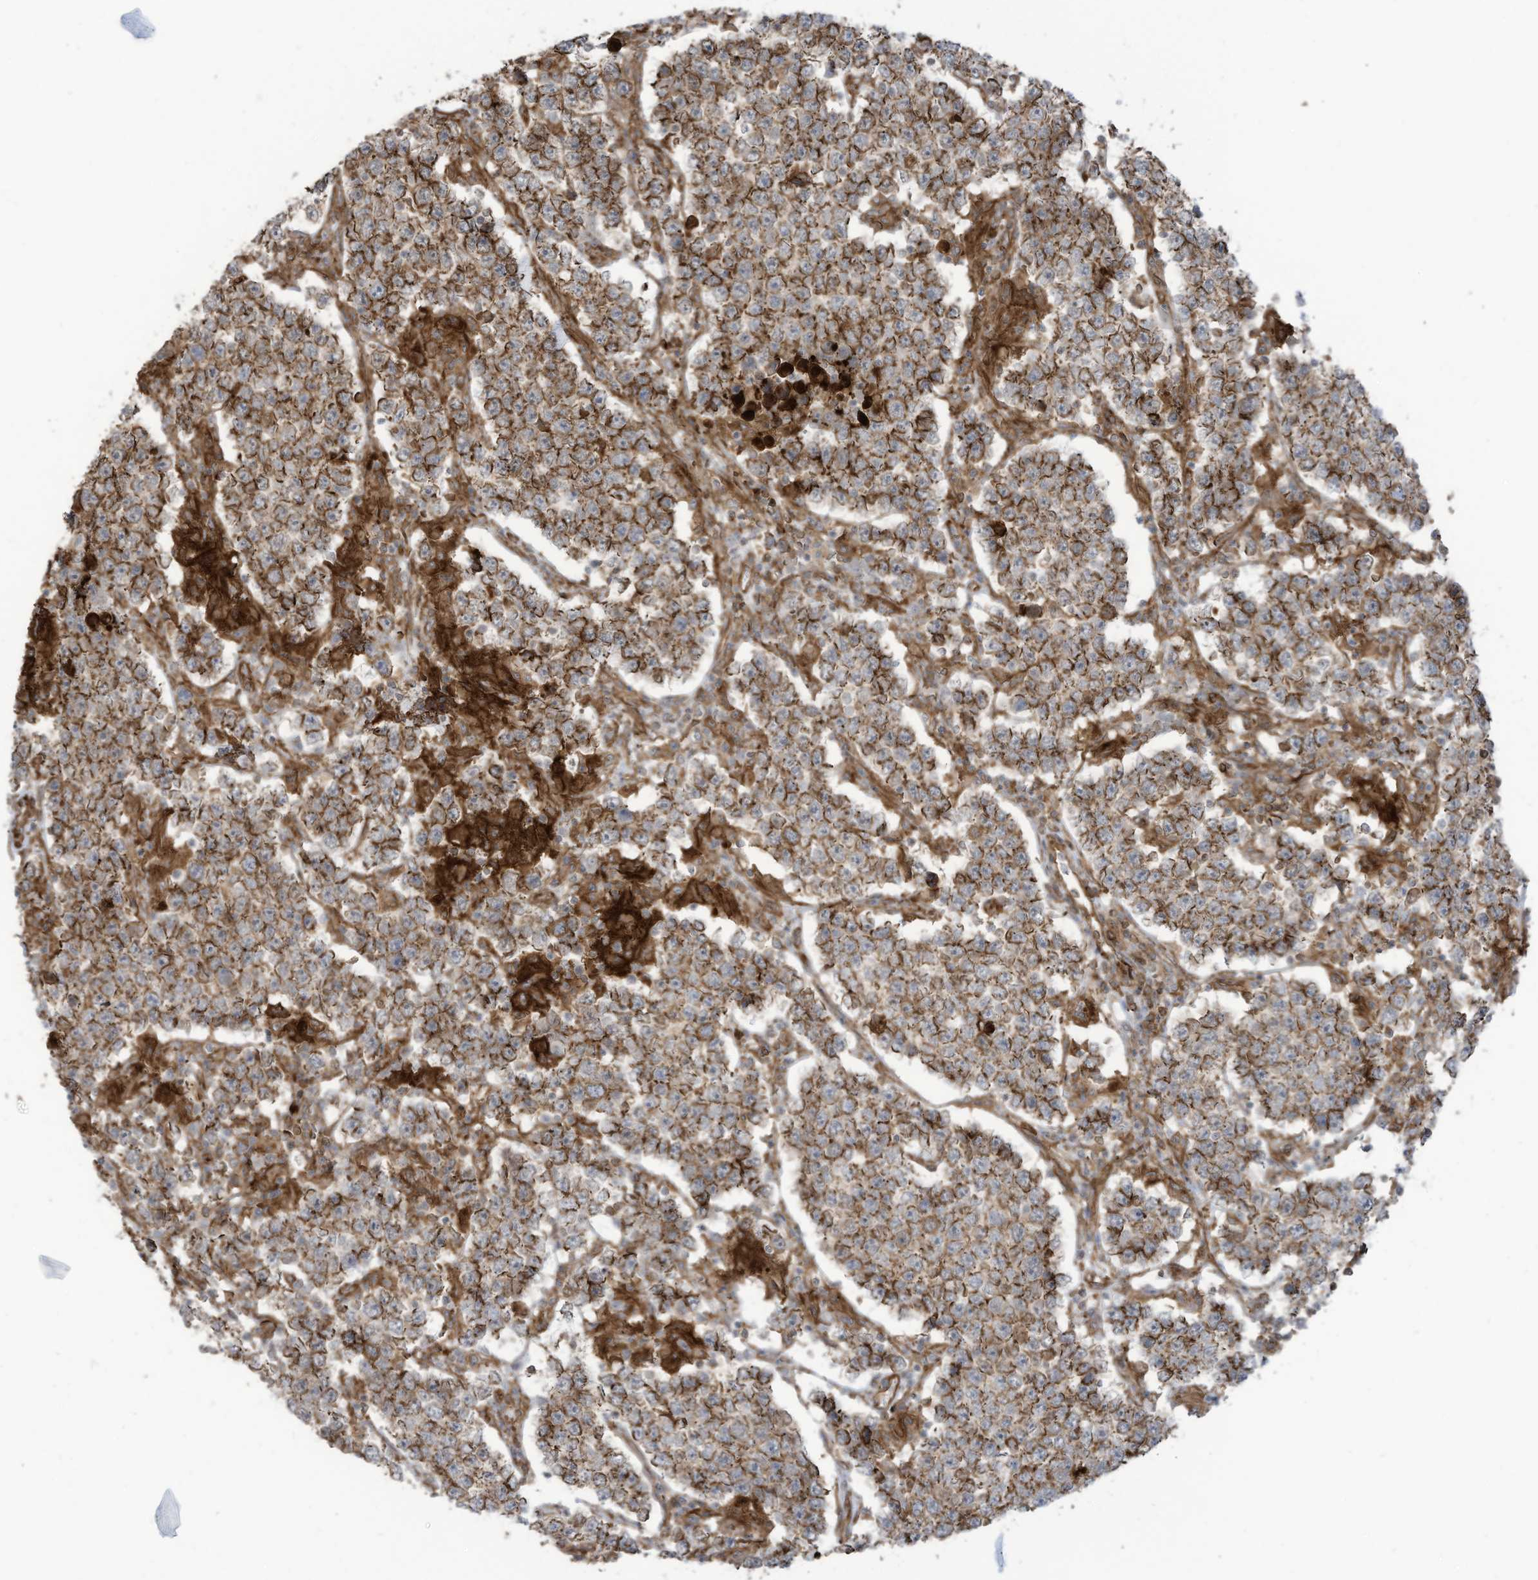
{"staining": {"intensity": "moderate", "quantity": ">75%", "location": "cytoplasmic/membranous"}, "tissue": "testis cancer", "cell_type": "Tumor cells", "image_type": "cancer", "snomed": [{"axis": "morphology", "description": "Normal tissue, NOS"}, {"axis": "morphology", "description": "Urothelial carcinoma, High grade"}, {"axis": "morphology", "description": "Seminoma, NOS"}, {"axis": "morphology", "description": "Carcinoma, Embryonal, NOS"}, {"axis": "topography", "description": "Urinary bladder"}, {"axis": "topography", "description": "Testis"}], "caption": "Testis cancer (high-grade urothelial carcinoma) stained with a protein marker reveals moderate staining in tumor cells.", "gene": "SLC9A2", "patient": {"sex": "male", "age": 41}}